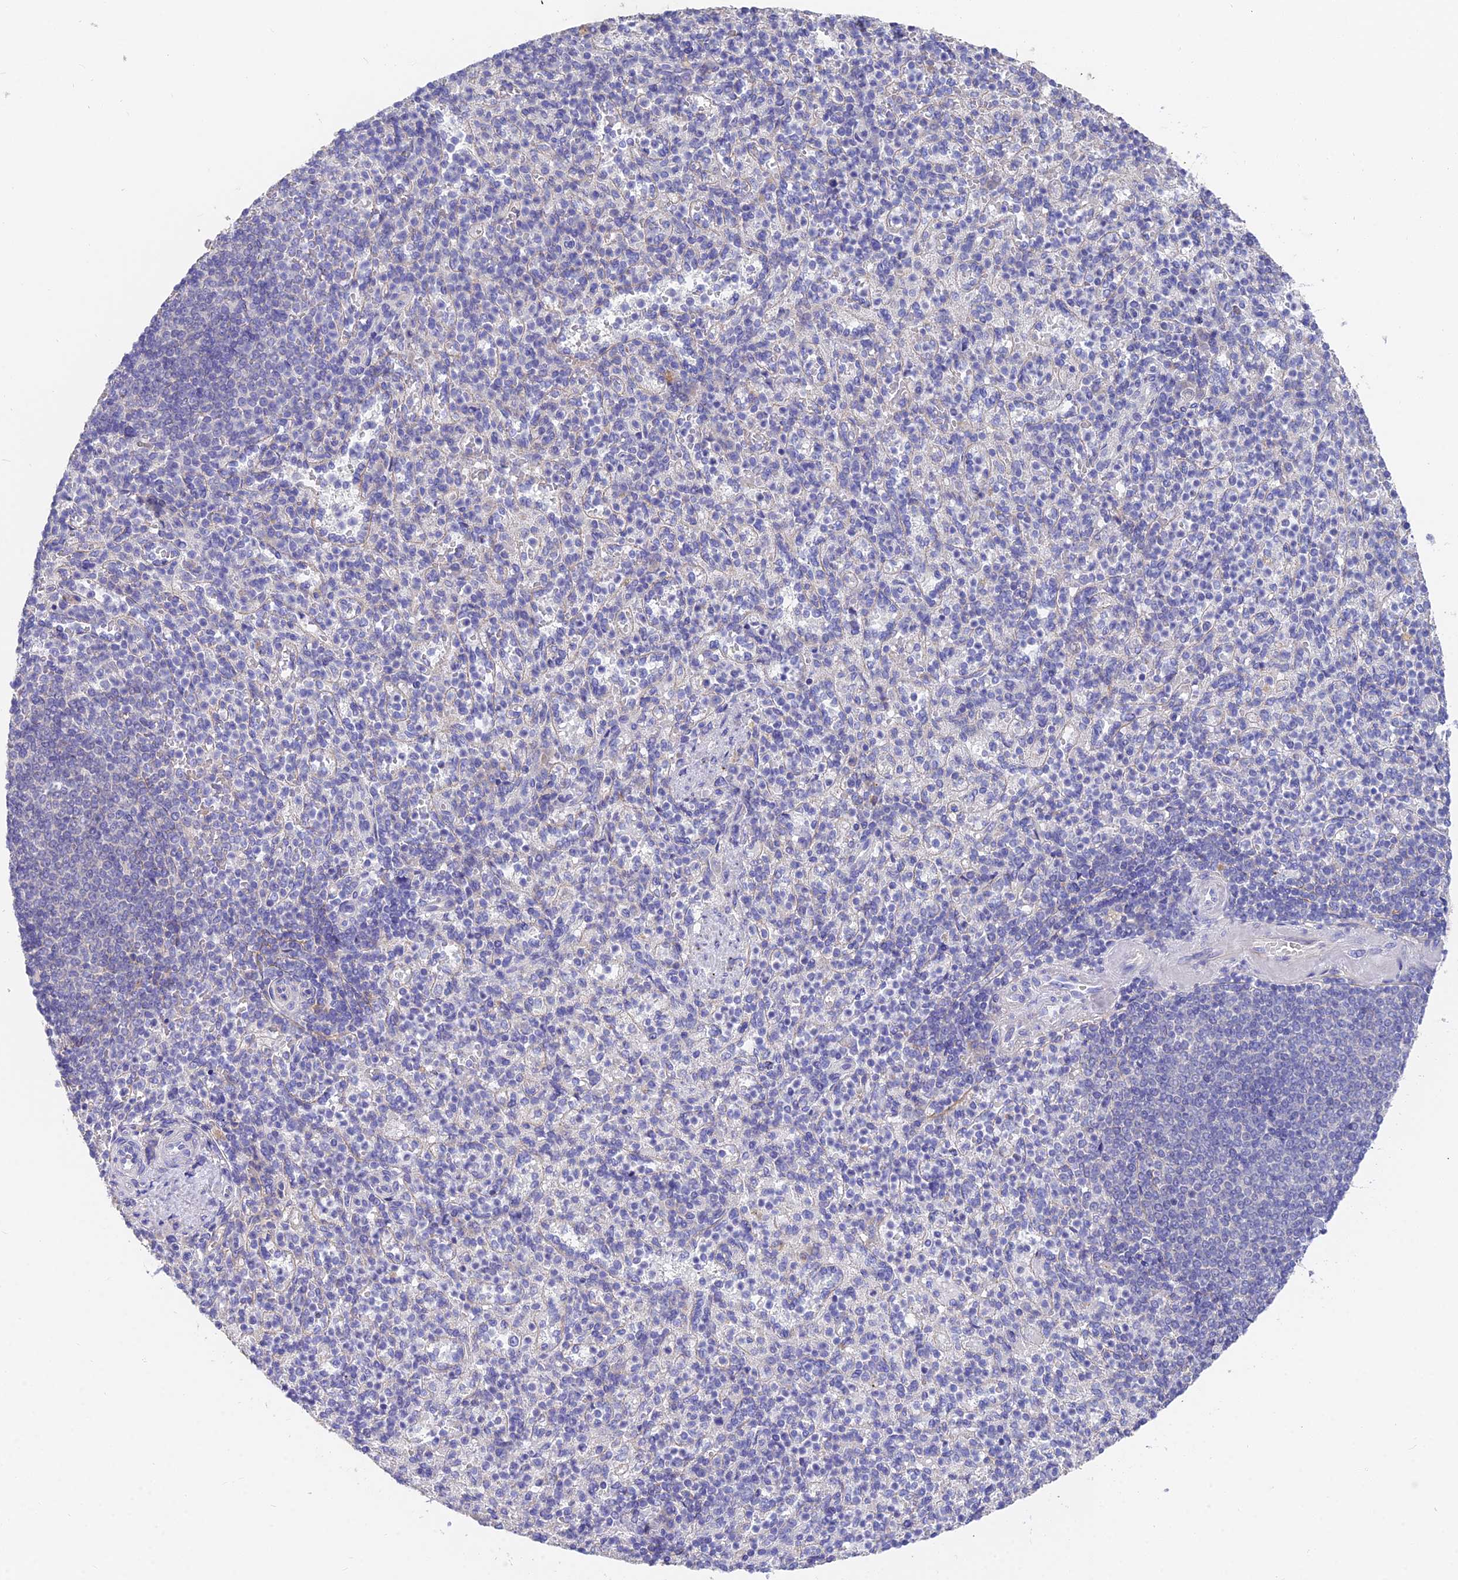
{"staining": {"intensity": "negative", "quantity": "none", "location": "none"}, "tissue": "spleen", "cell_type": "Cells in red pulp", "image_type": "normal", "snomed": [{"axis": "morphology", "description": "Normal tissue, NOS"}, {"axis": "topography", "description": "Spleen"}], "caption": "This is a image of immunohistochemistry (IHC) staining of unremarkable spleen, which shows no positivity in cells in red pulp.", "gene": "FAM168B", "patient": {"sex": "female", "age": 74}}